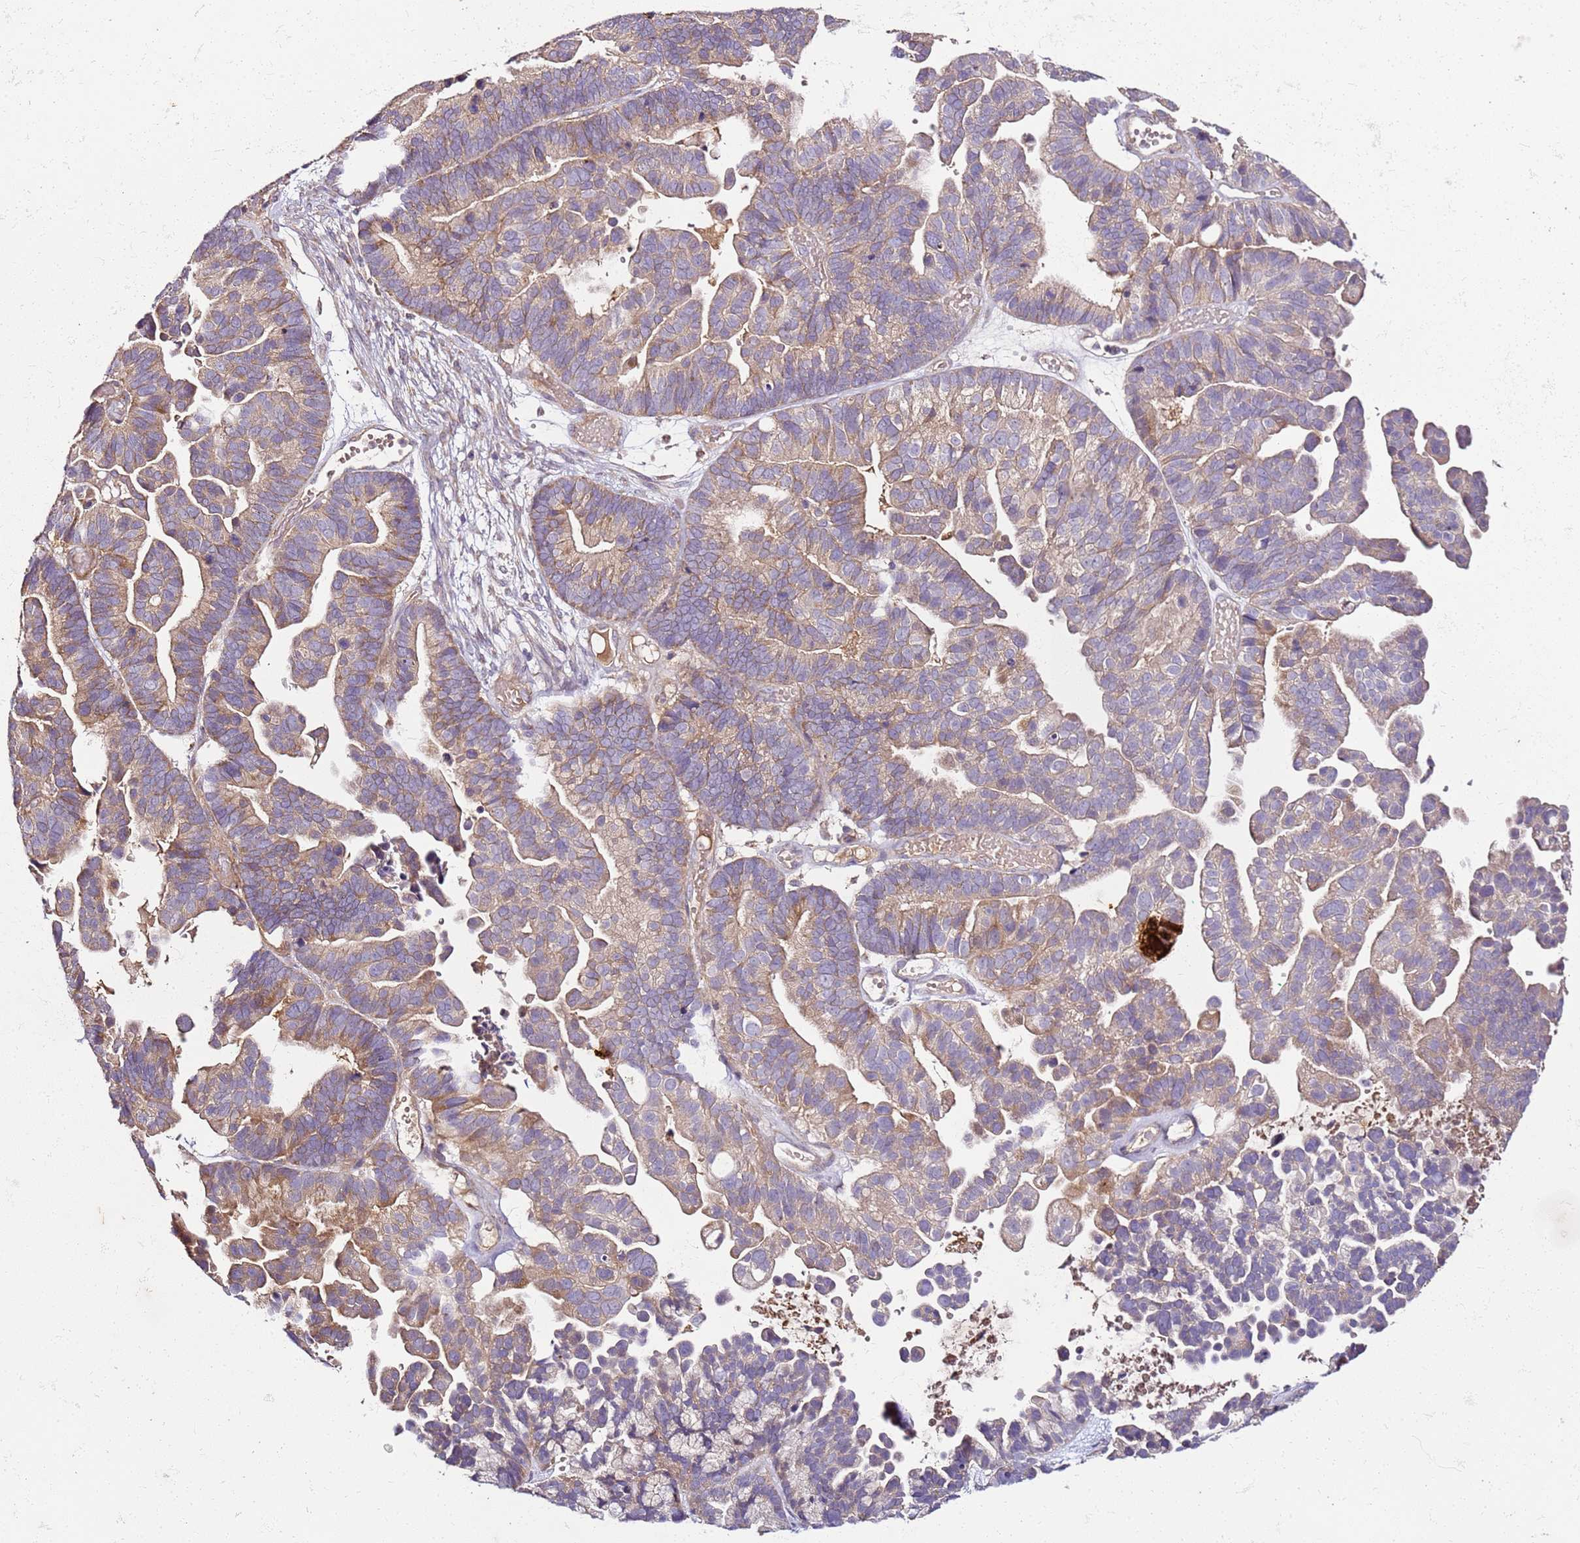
{"staining": {"intensity": "moderate", "quantity": "25%-75%", "location": "cytoplasmic/membranous"}, "tissue": "ovarian cancer", "cell_type": "Tumor cells", "image_type": "cancer", "snomed": [{"axis": "morphology", "description": "Cystadenocarcinoma, serous, NOS"}, {"axis": "topography", "description": "Ovary"}], "caption": "Immunohistochemistry photomicrograph of human ovarian cancer stained for a protein (brown), which exhibits medium levels of moderate cytoplasmic/membranous staining in approximately 25%-75% of tumor cells.", "gene": "KRTAP21-3", "patient": {"sex": "female", "age": 56}}